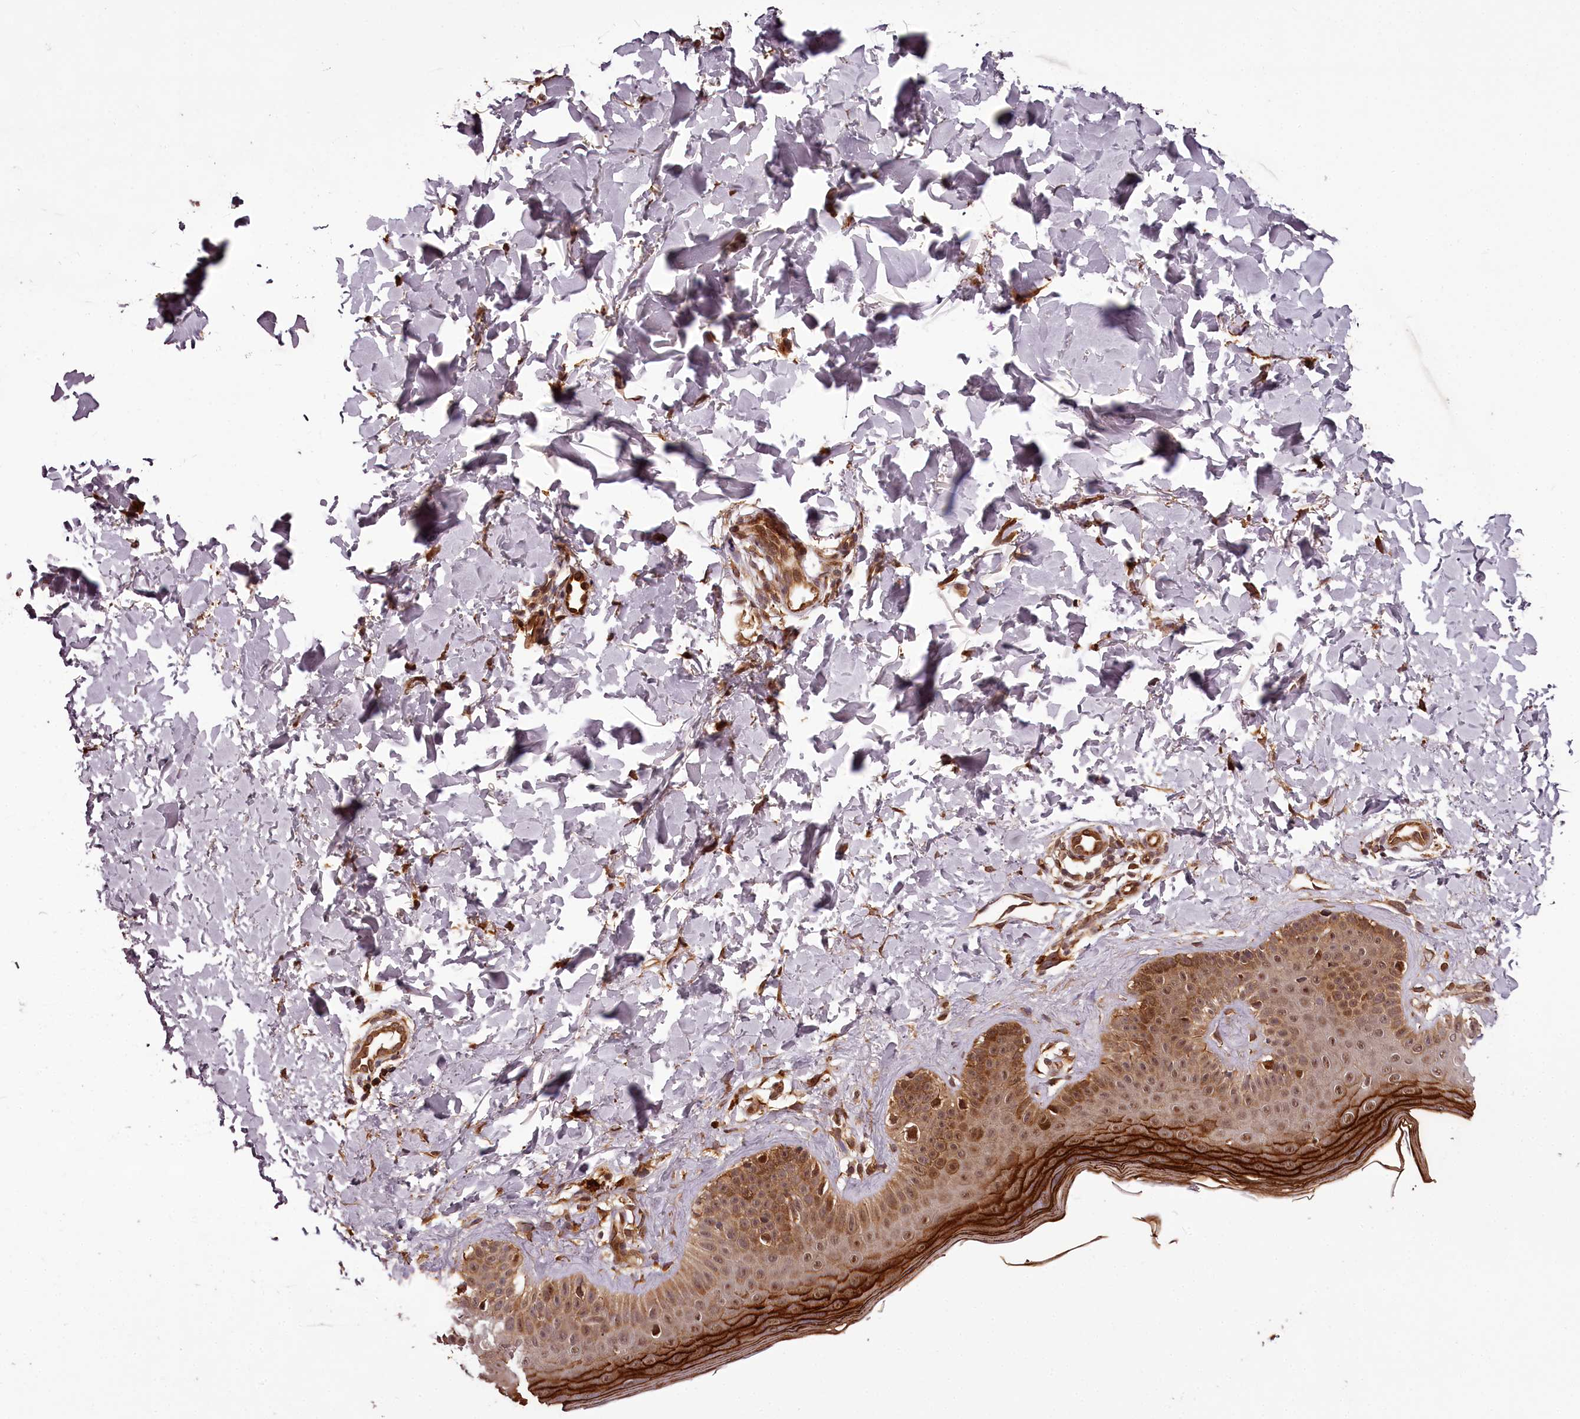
{"staining": {"intensity": "strong", "quantity": ">75%", "location": "cytoplasmic/membranous,nuclear"}, "tissue": "skin", "cell_type": "Fibroblasts", "image_type": "normal", "snomed": [{"axis": "morphology", "description": "Normal tissue, NOS"}, {"axis": "topography", "description": "Skin"}], "caption": "High-magnification brightfield microscopy of normal skin stained with DAB (brown) and counterstained with hematoxylin (blue). fibroblasts exhibit strong cytoplasmic/membranous,nuclear expression is identified in approximately>75% of cells.", "gene": "MAML3", "patient": {"sex": "male", "age": 52}}